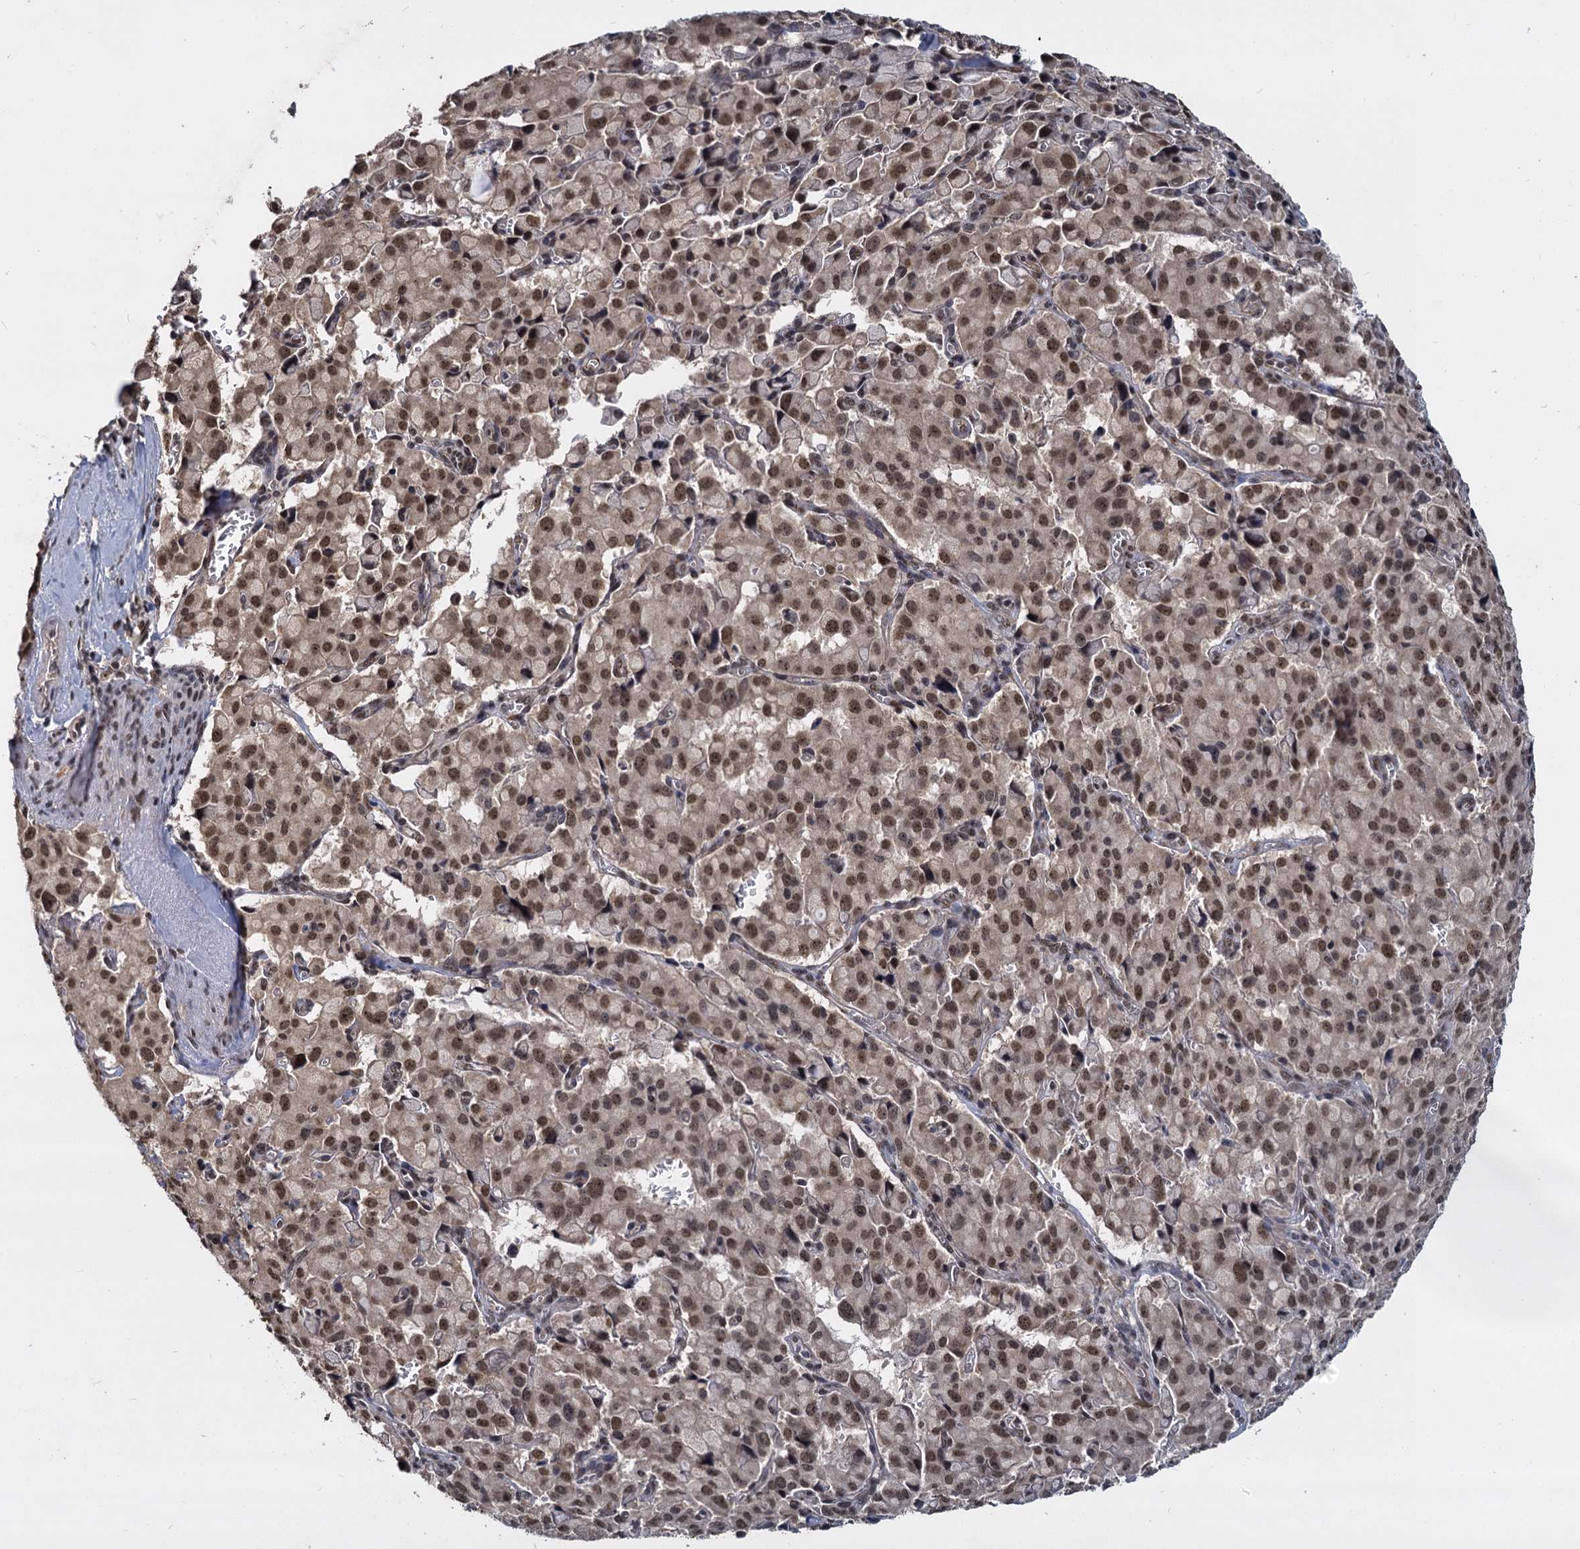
{"staining": {"intensity": "moderate", "quantity": ">75%", "location": "cytoplasmic/membranous,nuclear"}, "tissue": "pancreatic cancer", "cell_type": "Tumor cells", "image_type": "cancer", "snomed": [{"axis": "morphology", "description": "Adenocarcinoma, NOS"}, {"axis": "topography", "description": "Pancreas"}], "caption": "Protein staining shows moderate cytoplasmic/membranous and nuclear staining in approximately >75% of tumor cells in adenocarcinoma (pancreatic).", "gene": "FAM216B", "patient": {"sex": "male", "age": 65}}